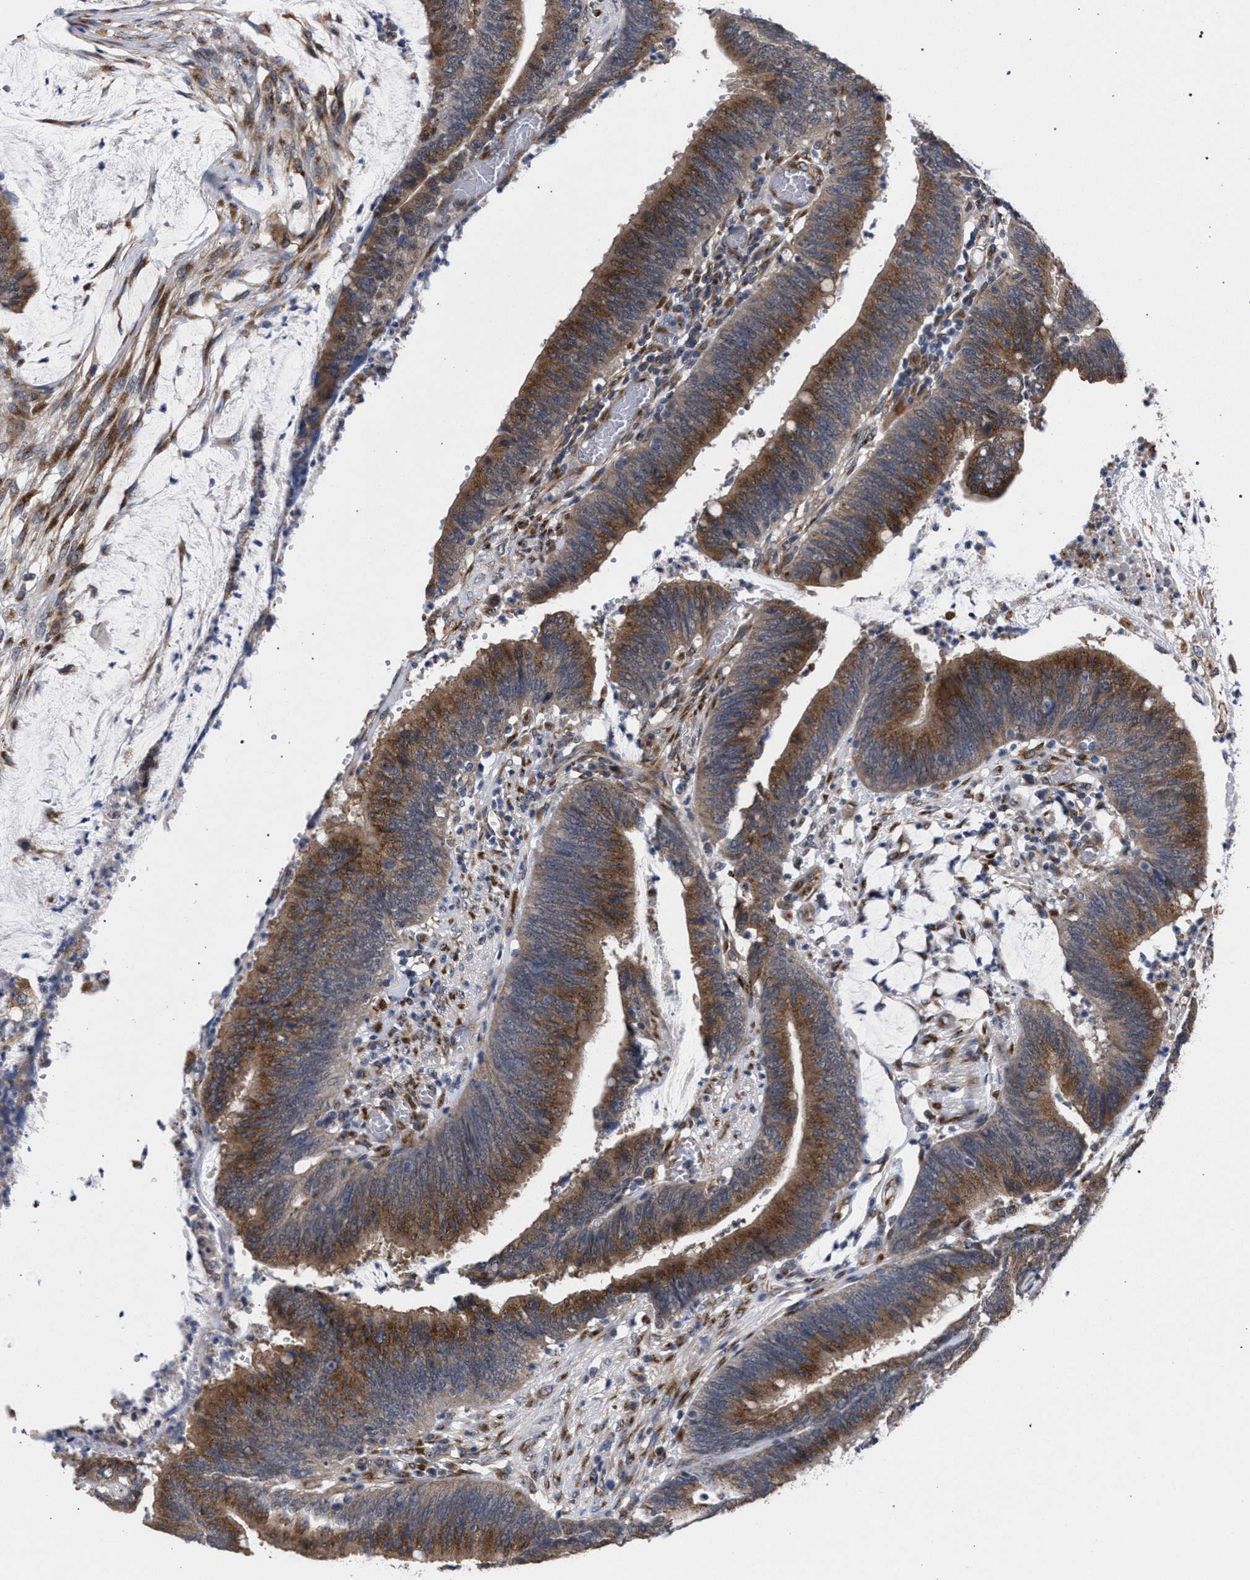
{"staining": {"intensity": "moderate", "quantity": ">75%", "location": "cytoplasmic/membranous"}, "tissue": "colorectal cancer", "cell_type": "Tumor cells", "image_type": "cancer", "snomed": [{"axis": "morphology", "description": "Adenocarcinoma, NOS"}, {"axis": "topography", "description": "Rectum"}], "caption": "Immunohistochemical staining of human colorectal cancer displays medium levels of moderate cytoplasmic/membranous protein positivity in approximately >75% of tumor cells.", "gene": "GOLGA2", "patient": {"sex": "female", "age": 66}}